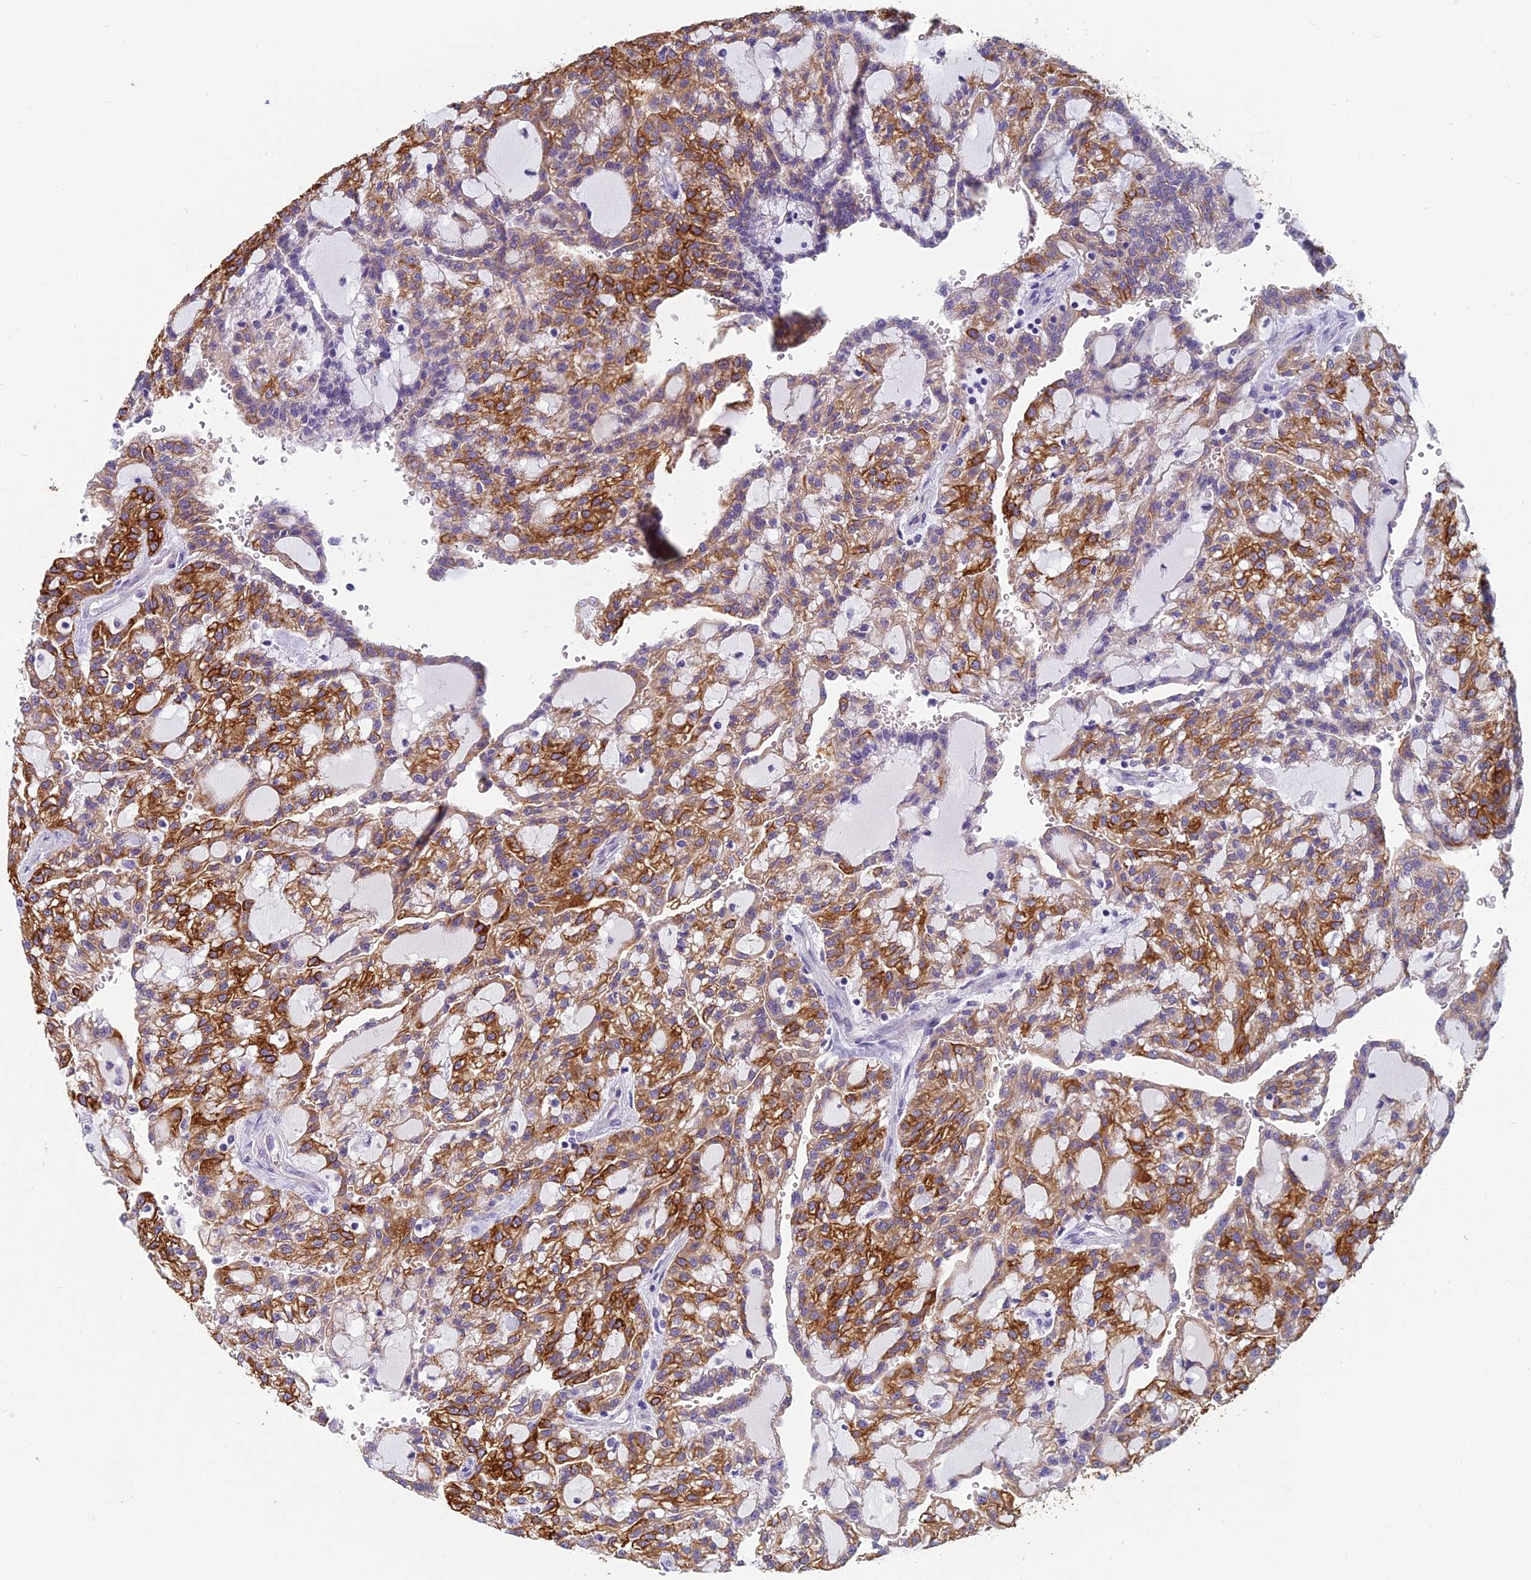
{"staining": {"intensity": "strong", "quantity": "25%-75%", "location": "cytoplasmic/membranous"}, "tissue": "renal cancer", "cell_type": "Tumor cells", "image_type": "cancer", "snomed": [{"axis": "morphology", "description": "Adenocarcinoma, NOS"}, {"axis": "topography", "description": "Kidney"}], "caption": "An IHC photomicrograph of tumor tissue is shown. Protein staining in brown labels strong cytoplasmic/membranous positivity in renal adenocarcinoma within tumor cells.", "gene": "RBM41", "patient": {"sex": "male", "age": 63}}